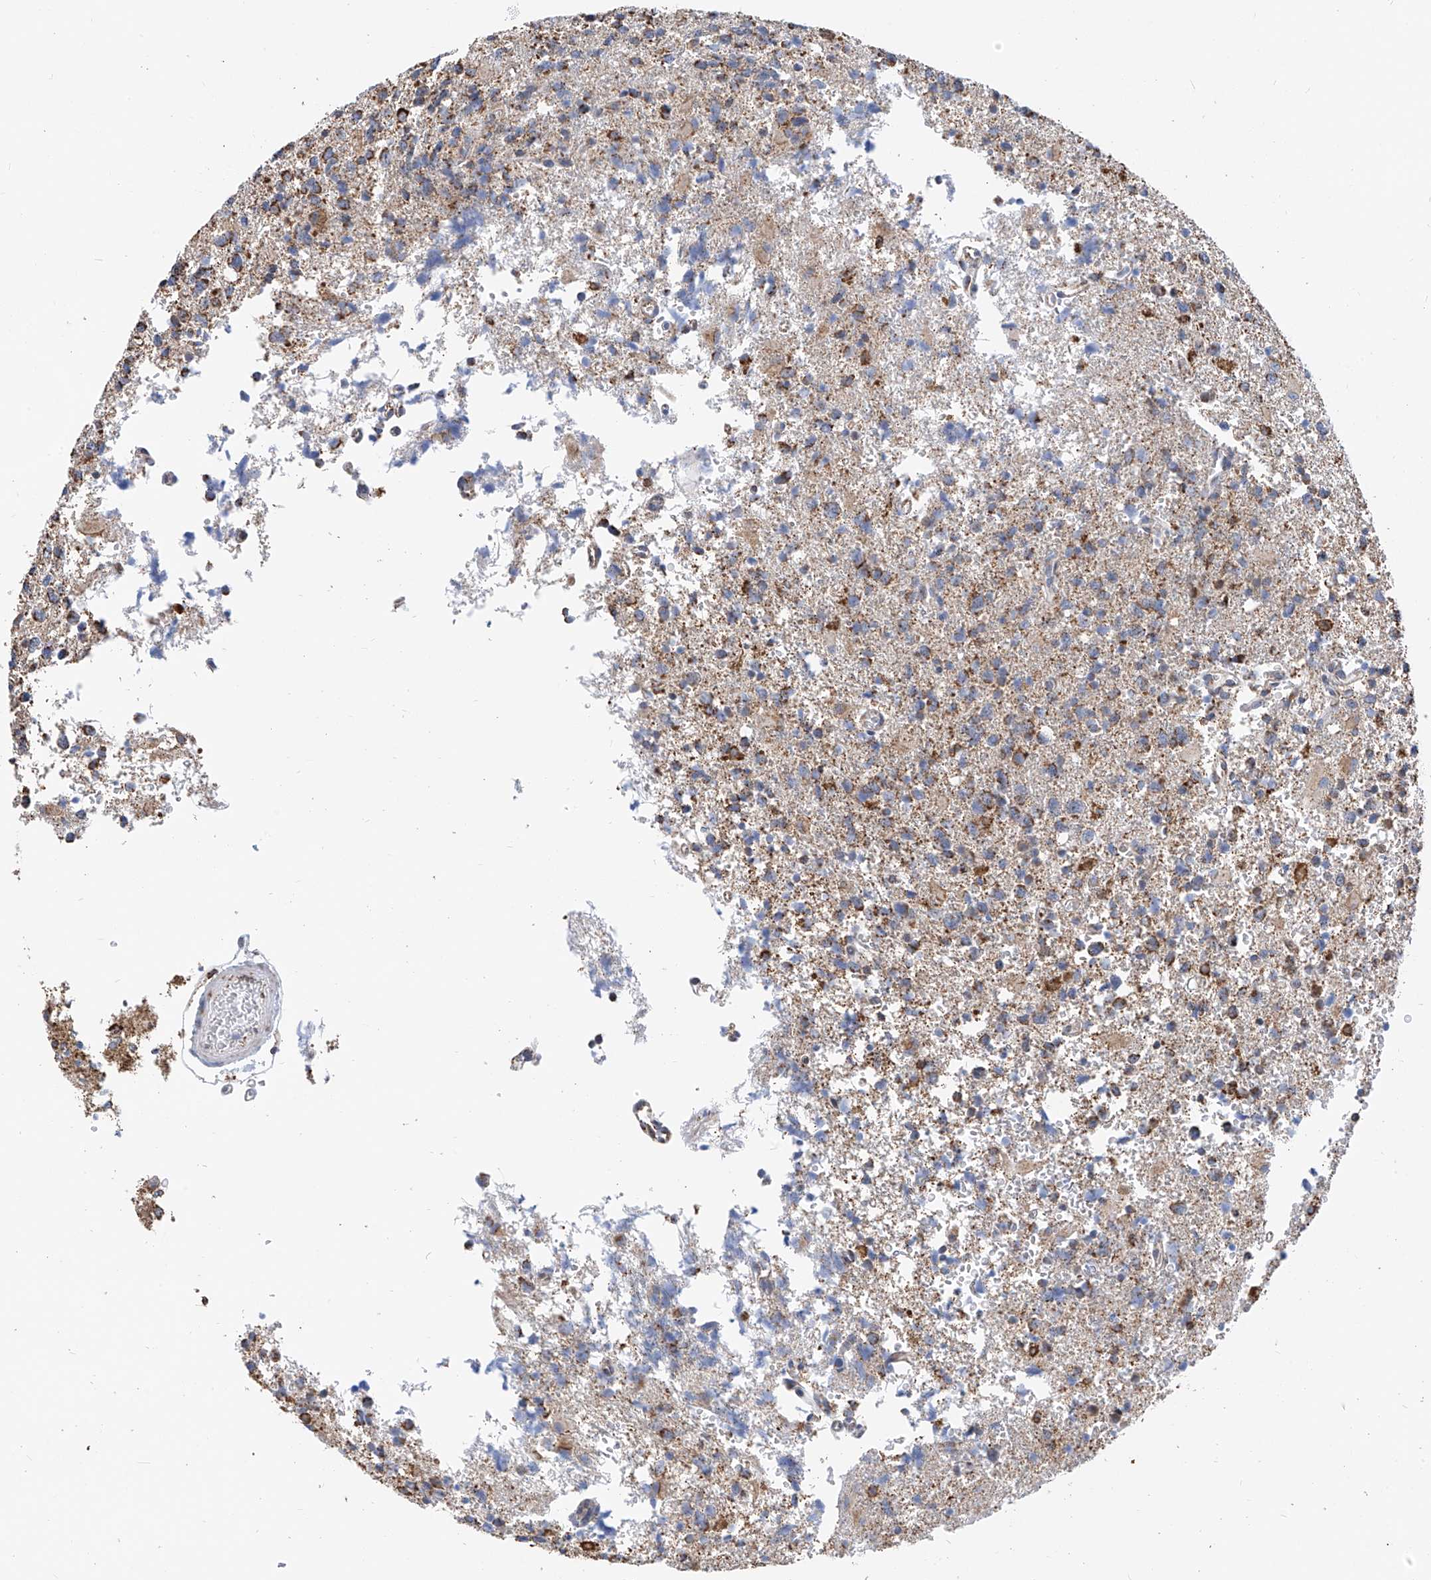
{"staining": {"intensity": "moderate", "quantity": "25%-75%", "location": "cytoplasmic/membranous"}, "tissue": "glioma", "cell_type": "Tumor cells", "image_type": "cancer", "snomed": [{"axis": "morphology", "description": "Glioma, malignant, High grade"}, {"axis": "topography", "description": "Brain"}], "caption": "Immunohistochemistry photomicrograph of malignant high-grade glioma stained for a protein (brown), which reveals medium levels of moderate cytoplasmic/membranous staining in approximately 25%-75% of tumor cells.", "gene": "NALCN", "patient": {"sex": "female", "age": 62}}